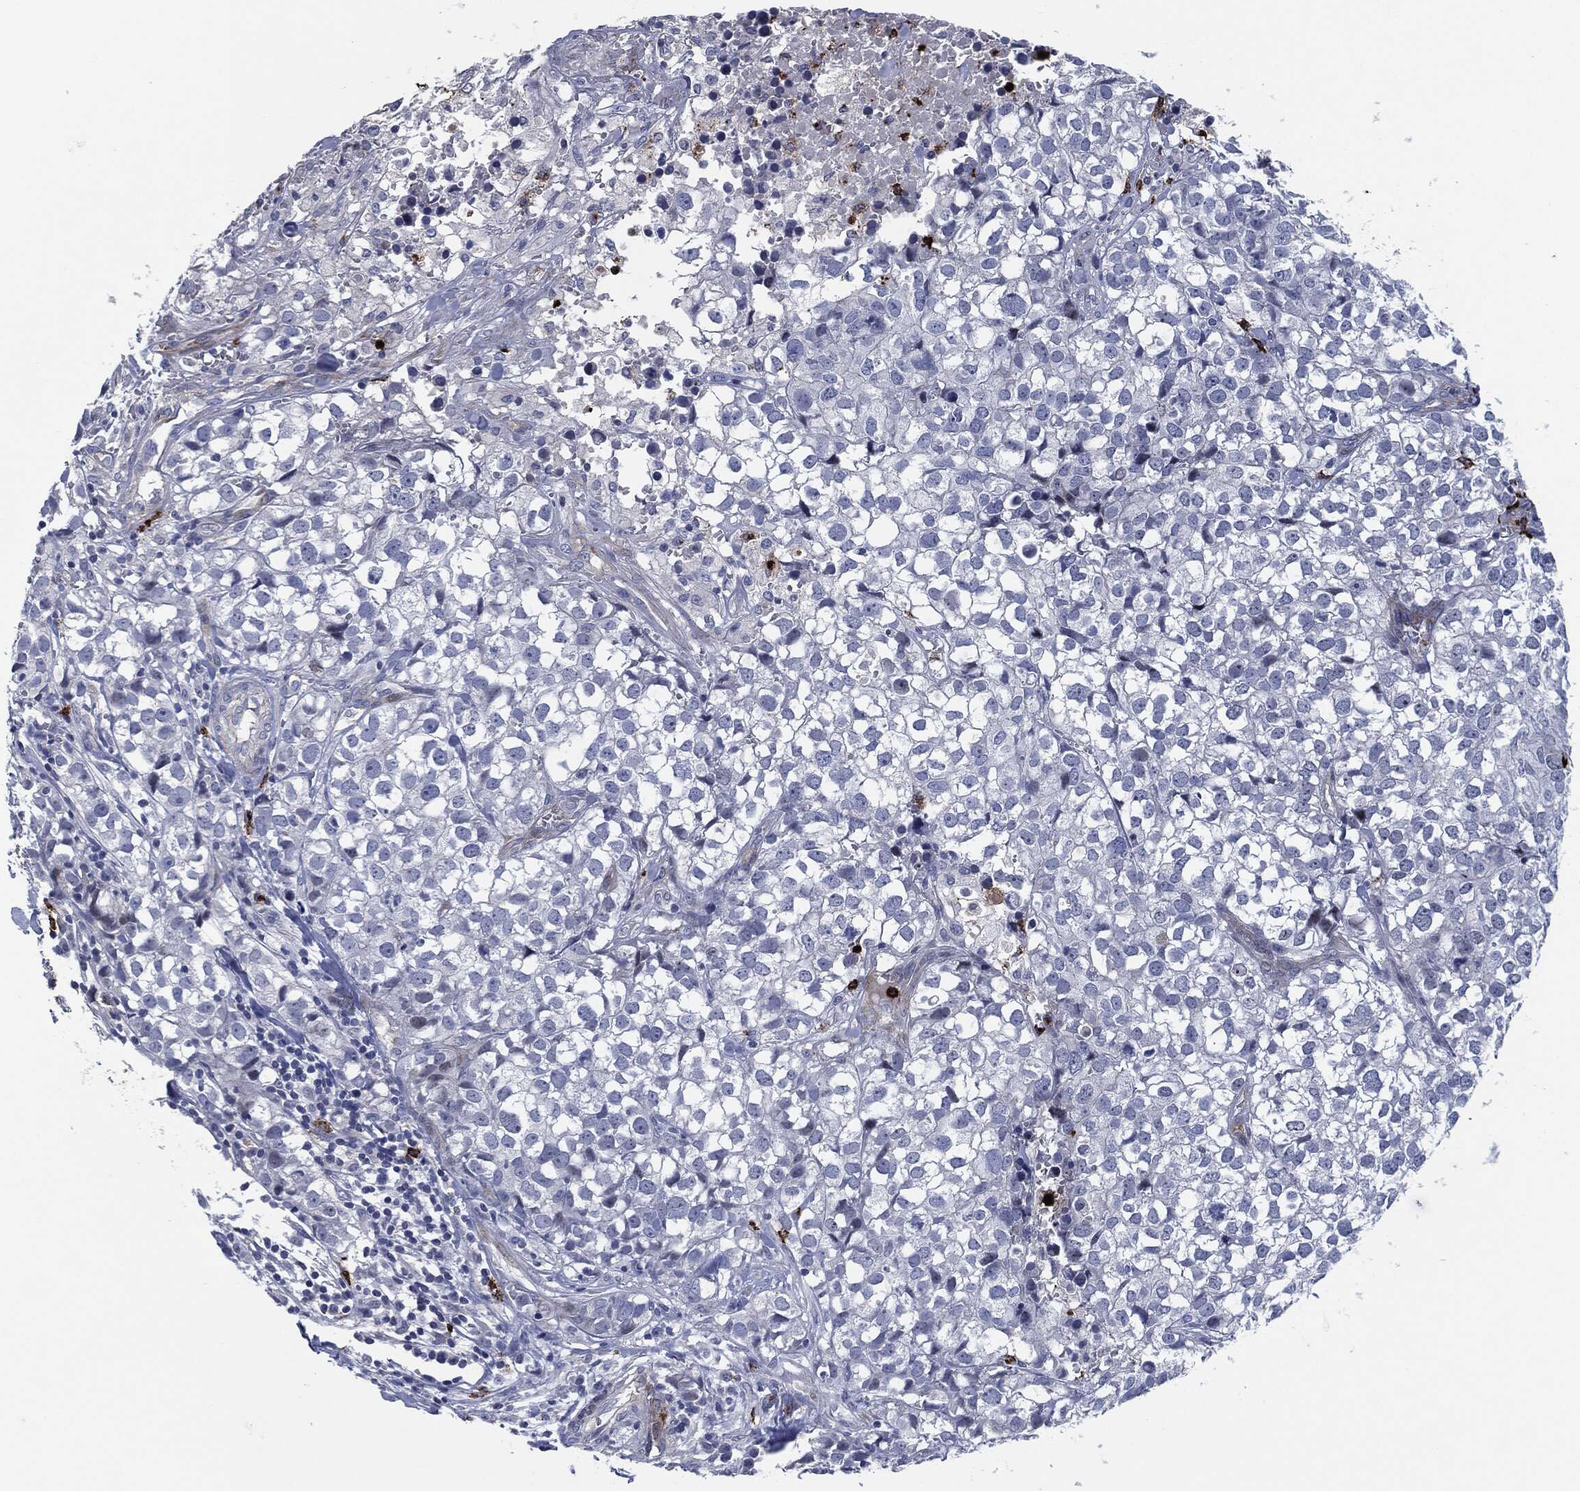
{"staining": {"intensity": "negative", "quantity": "none", "location": "none"}, "tissue": "breast cancer", "cell_type": "Tumor cells", "image_type": "cancer", "snomed": [{"axis": "morphology", "description": "Duct carcinoma"}, {"axis": "topography", "description": "Breast"}], "caption": "Immunohistochemistry (IHC) photomicrograph of neoplastic tissue: human intraductal carcinoma (breast) stained with DAB displays no significant protein expression in tumor cells.", "gene": "MPO", "patient": {"sex": "female", "age": 30}}